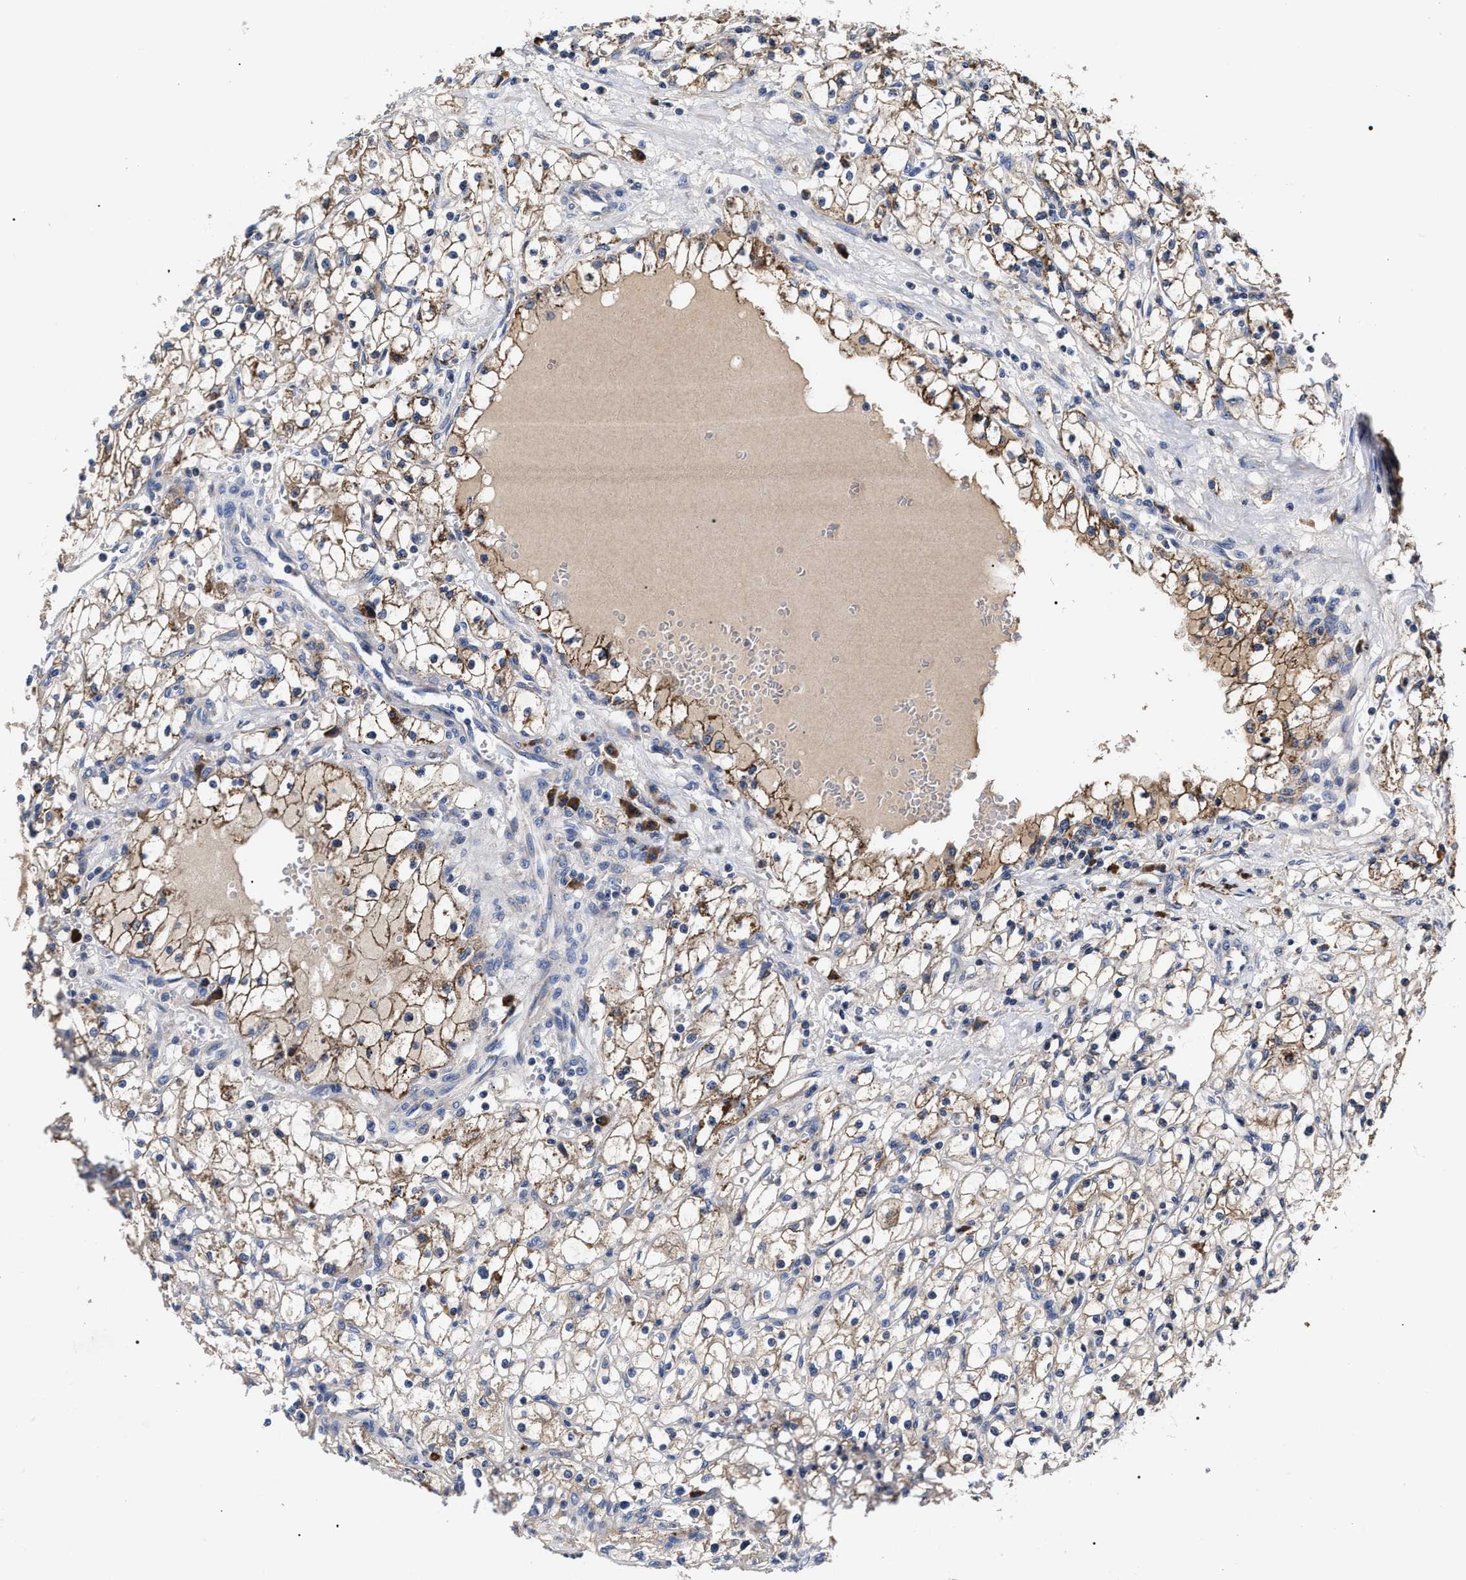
{"staining": {"intensity": "moderate", "quantity": "25%-75%", "location": "cytoplasmic/membranous"}, "tissue": "renal cancer", "cell_type": "Tumor cells", "image_type": "cancer", "snomed": [{"axis": "morphology", "description": "Adenocarcinoma, NOS"}, {"axis": "topography", "description": "Kidney"}], "caption": "Renal cancer stained with a brown dye displays moderate cytoplasmic/membranous positive staining in about 25%-75% of tumor cells.", "gene": "MACC1", "patient": {"sex": "male", "age": 56}}